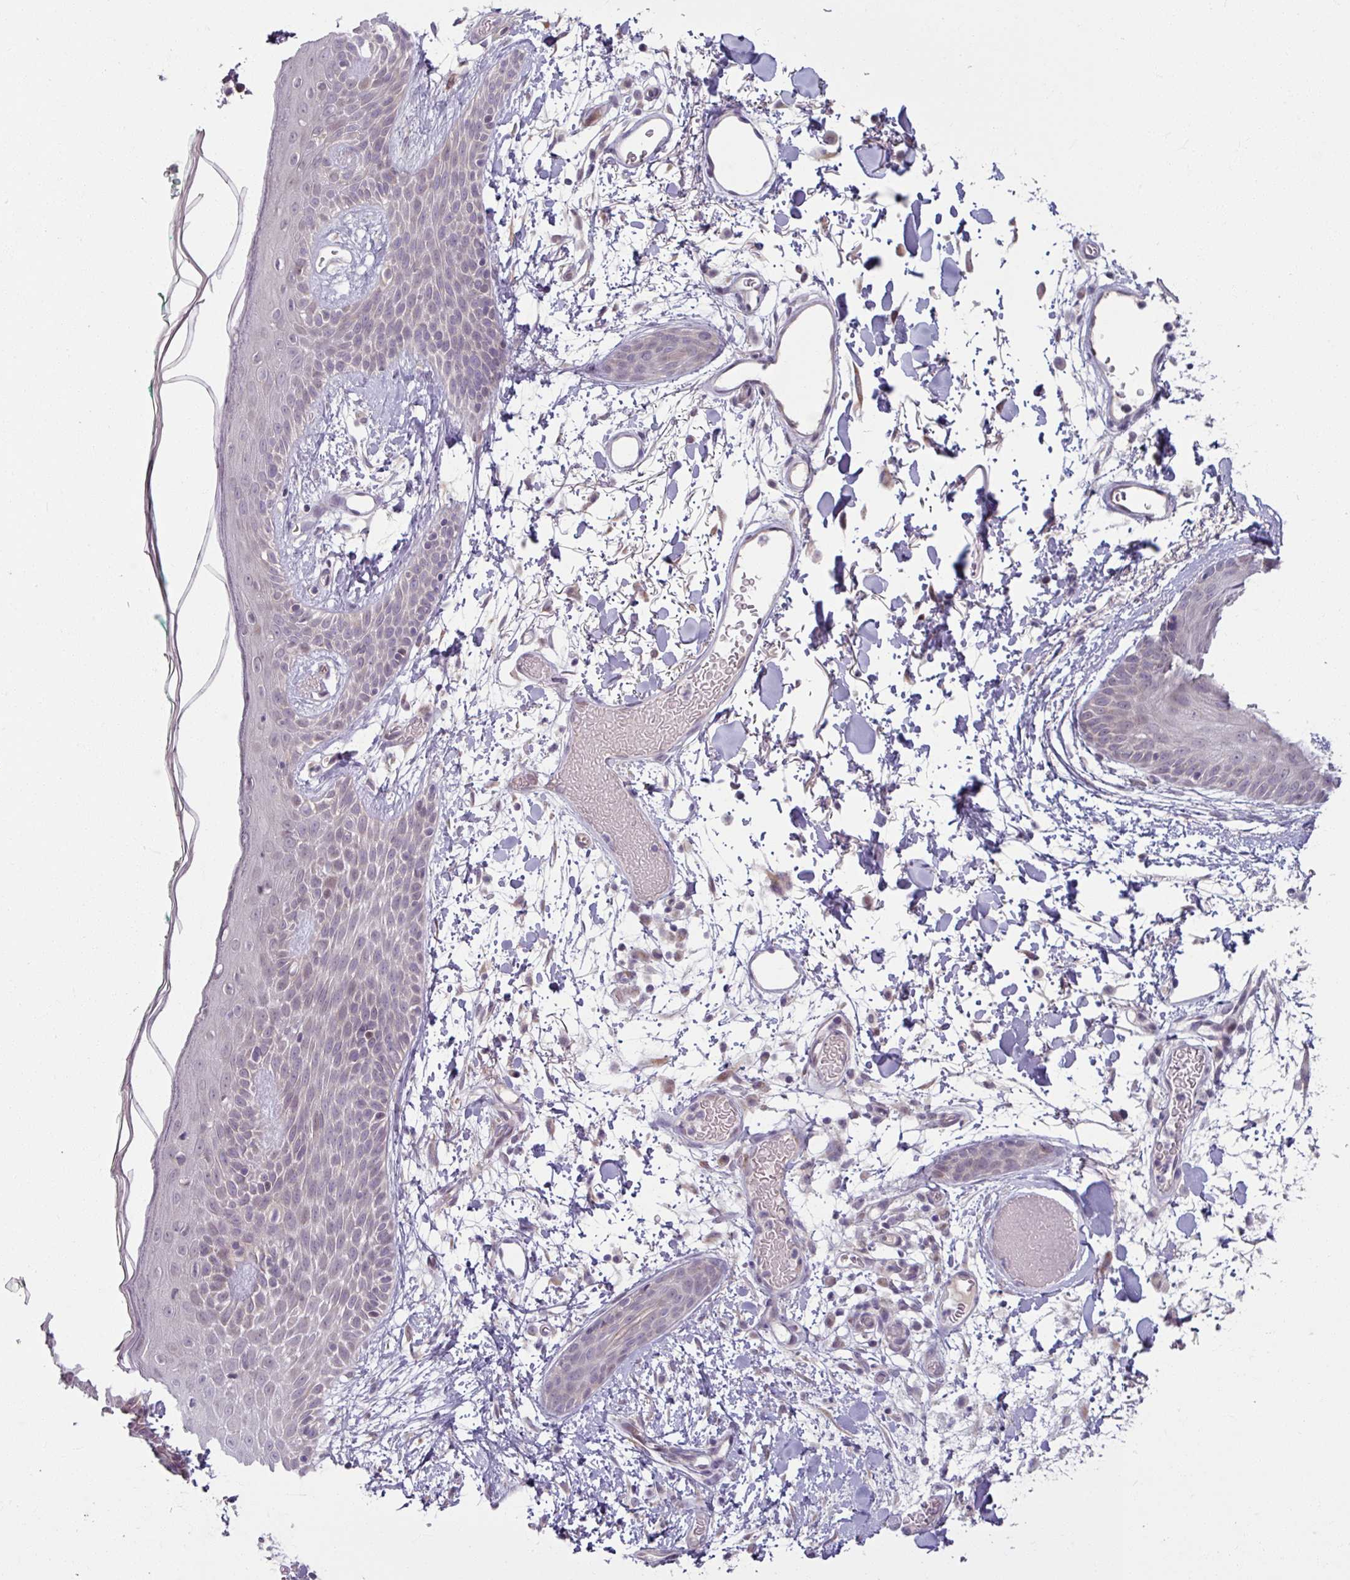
{"staining": {"intensity": "negative", "quantity": "none", "location": "none"}, "tissue": "skin", "cell_type": "Fibroblasts", "image_type": "normal", "snomed": [{"axis": "morphology", "description": "Normal tissue, NOS"}, {"axis": "topography", "description": "Skin"}], "caption": "Immunohistochemistry histopathology image of unremarkable skin: skin stained with DAB (3,3'-diaminobenzidine) demonstrates no significant protein positivity in fibroblasts.", "gene": "OGFOD3", "patient": {"sex": "male", "age": 79}}